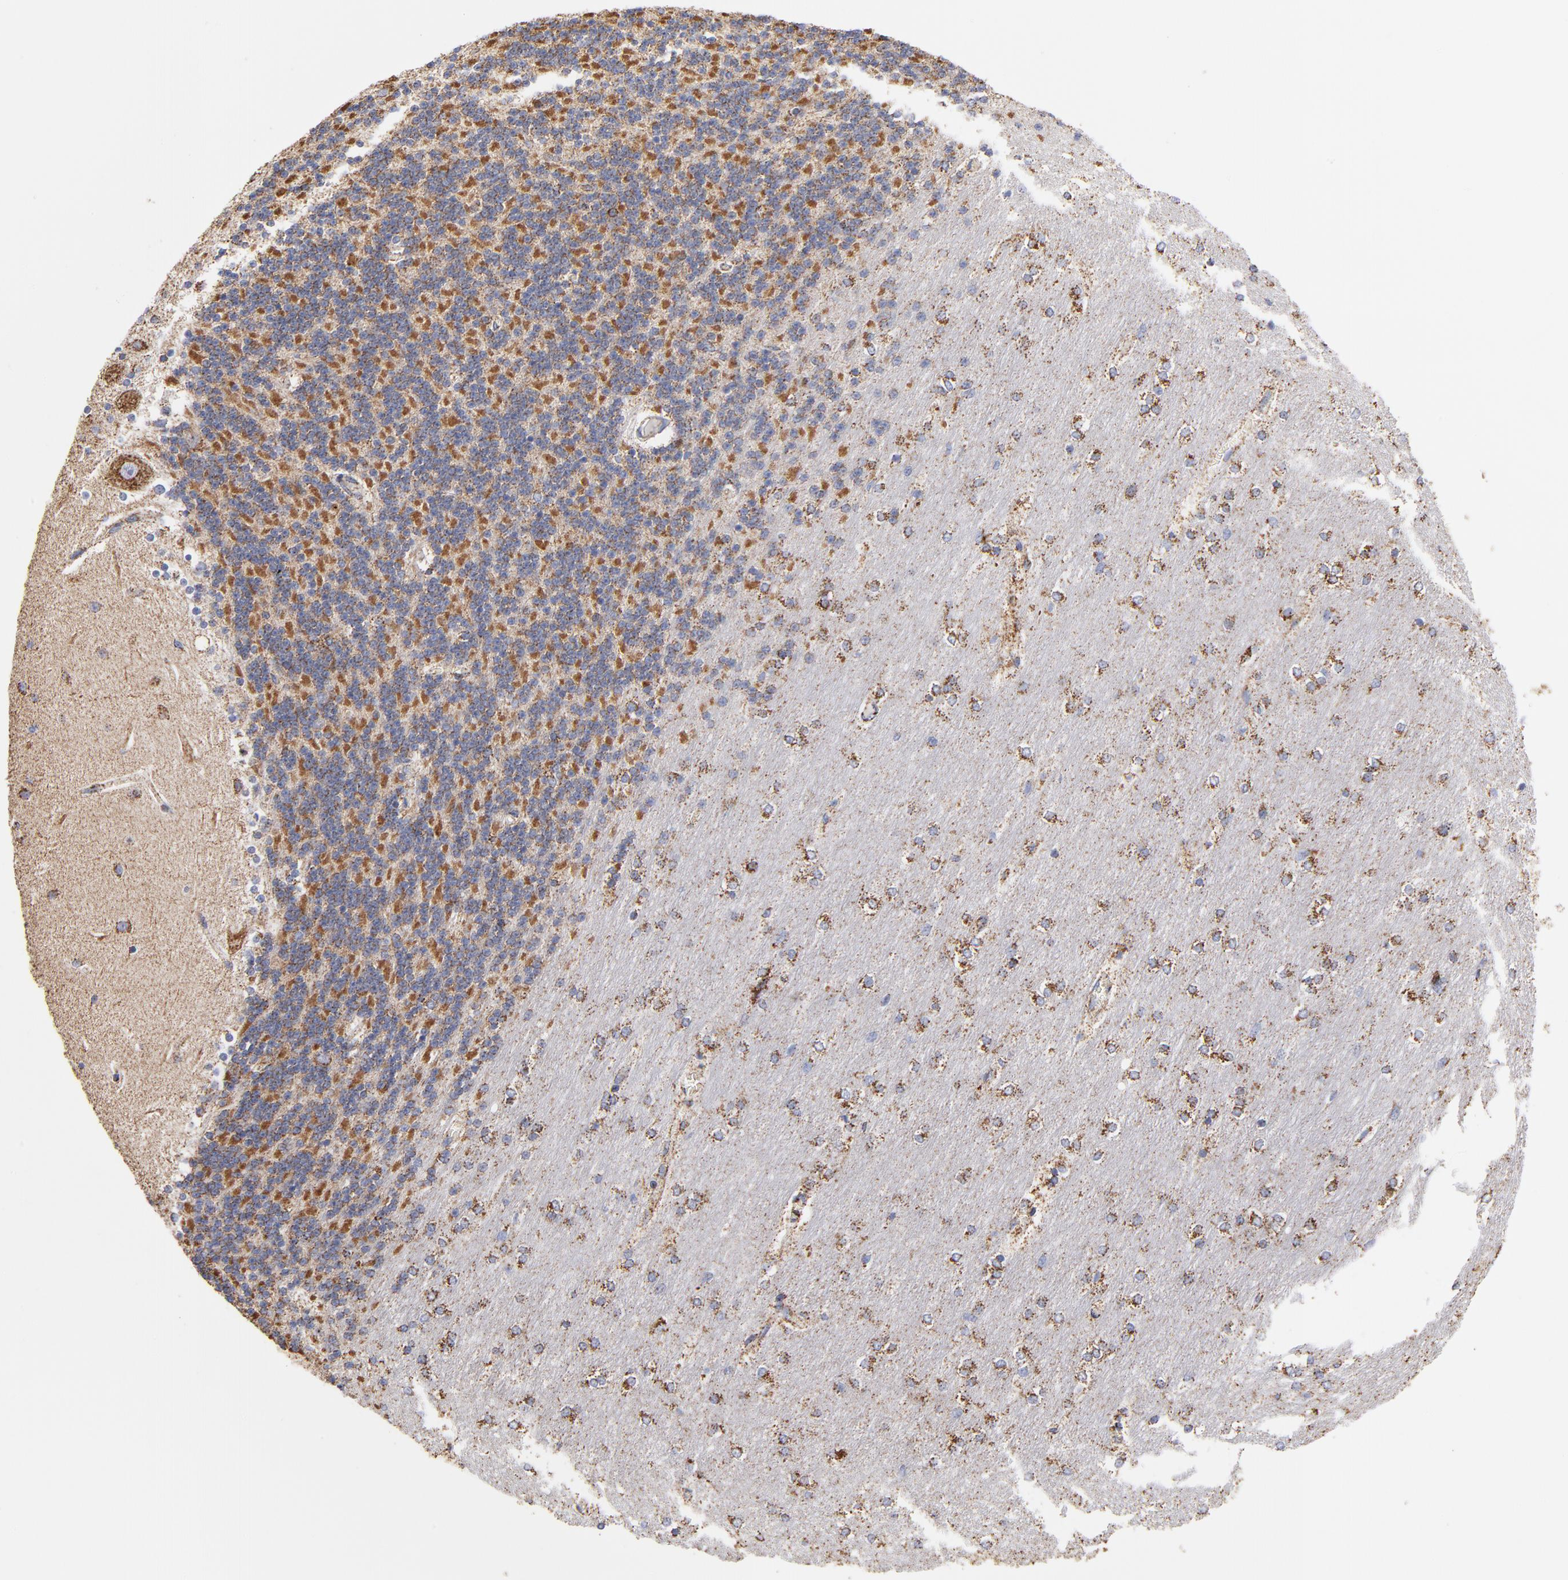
{"staining": {"intensity": "moderate", "quantity": "25%-75%", "location": "cytoplasmic/membranous"}, "tissue": "cerebellum", "cell_type": "Cells in granular layer", "image_type": "normal", "snomed": [{"axis": "morphology", "description": "Normal tissue, NOS"}, {"axis": "topography", "description": "Cerebellum"}], "caption": "Immunohistochemistry histopathology image of unremarkable cerebellum stained for a protein (brown), which shows medium levels of moderate cytoplasmic/membranous staining in approximately 25%-75% of cells in granular layer.", "gene": "PHB1", "patient": {"sex": "female", "age": 54}}